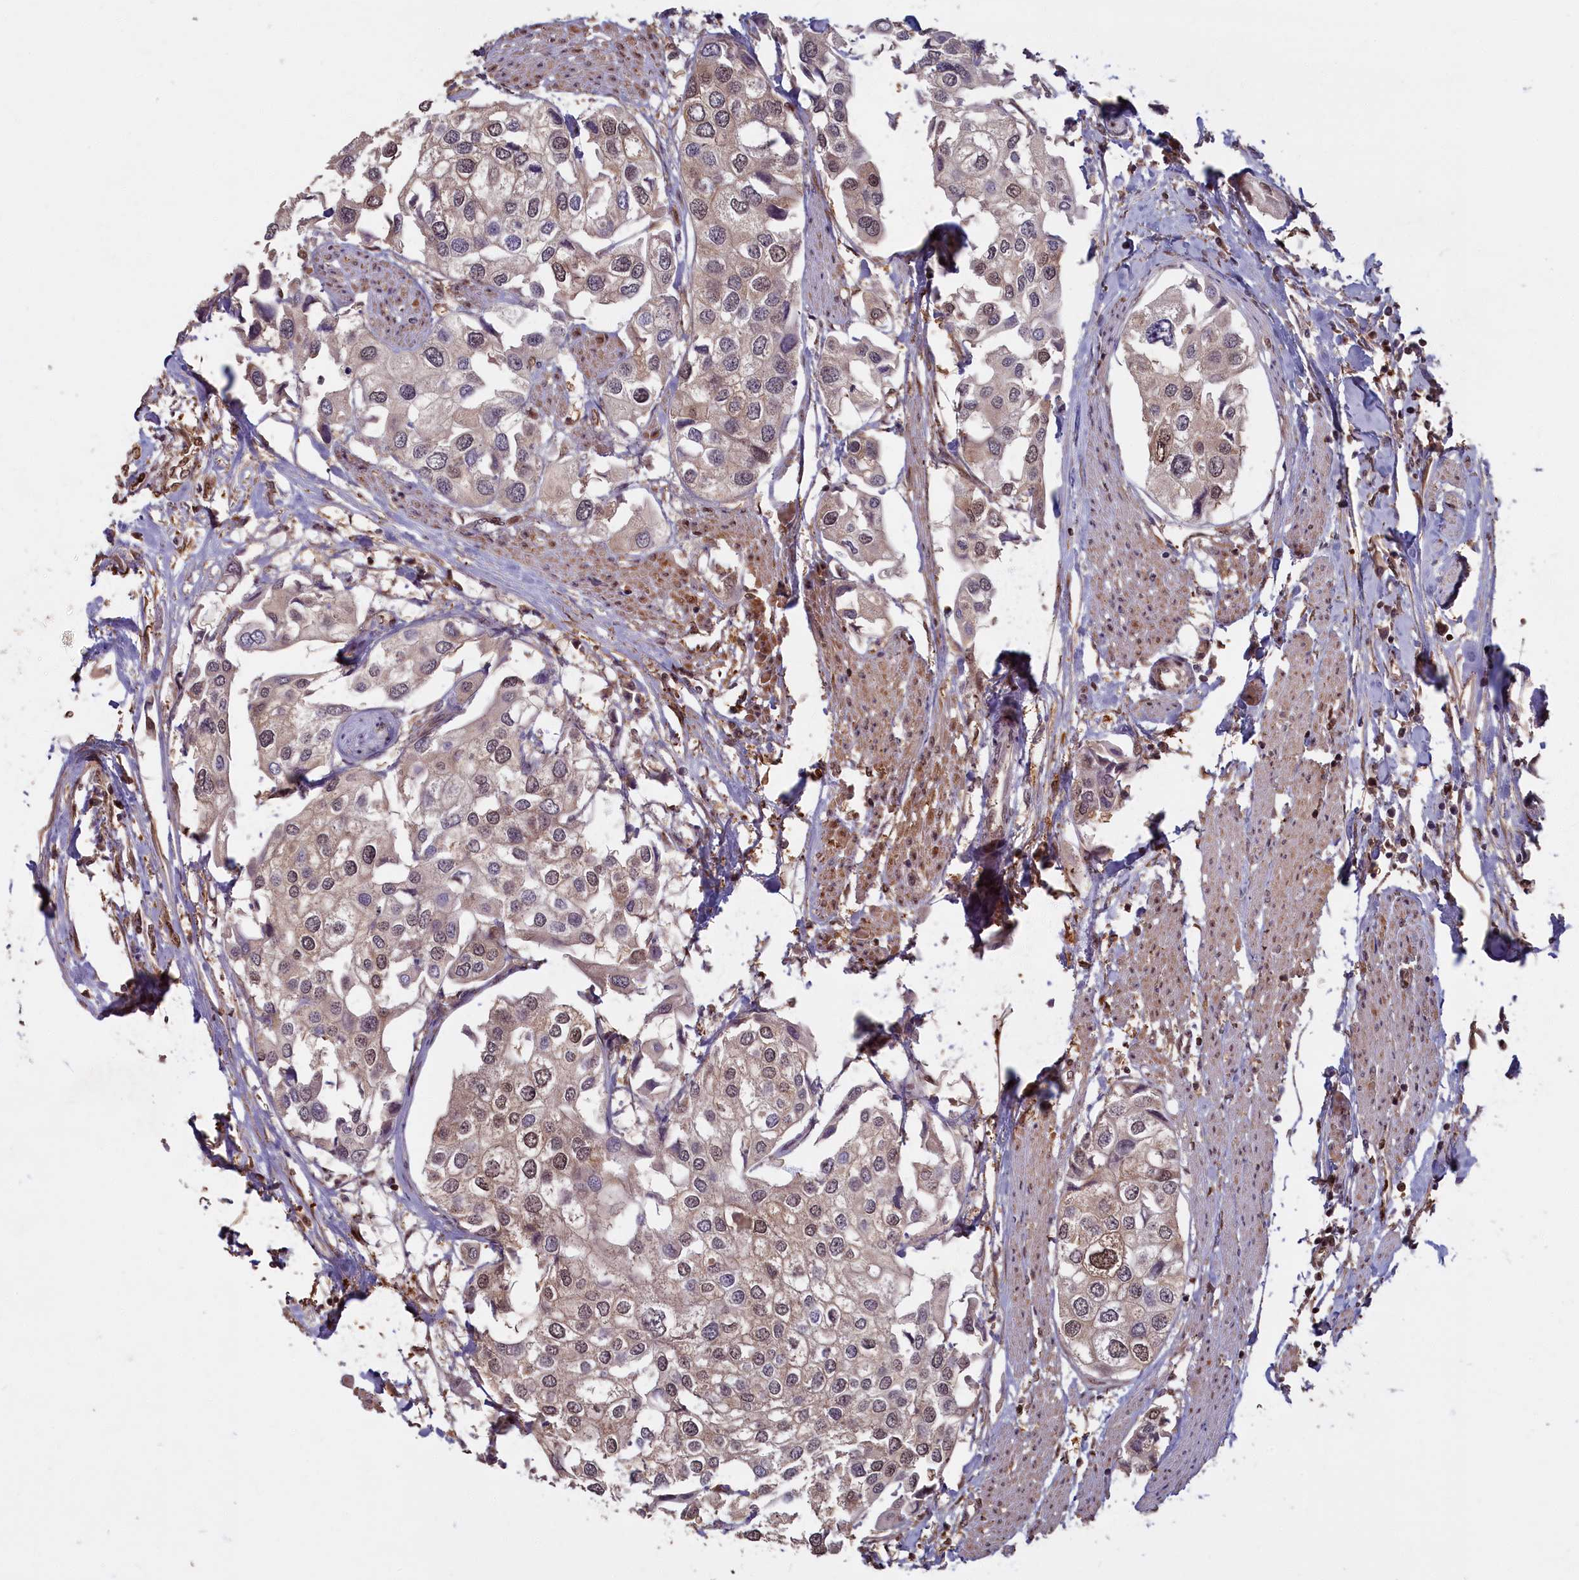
{"staining": {"intensity": "moderate", "quantity": "<25%", "location": "cytoplasmic/membranous,nuclear"}, "tissue": "urothelial cancer", "cell_type": "Tumor cells", "image_type": "cancer", "snomed": [{"axis": "morphology", "description": "Urothelial carcinoma, High grade"}, {"axis": "topography", "description": "Urinary bladder"}], "caption": "High-power microscopy captured an IHC histopathology image of urothelial cancer, revealing moderate cytoplasmic/membranous and nuclear staining in about <25% of tumor cells.", "gene": "HIF3A", "patient": {"sex": "male", "age": 64}}